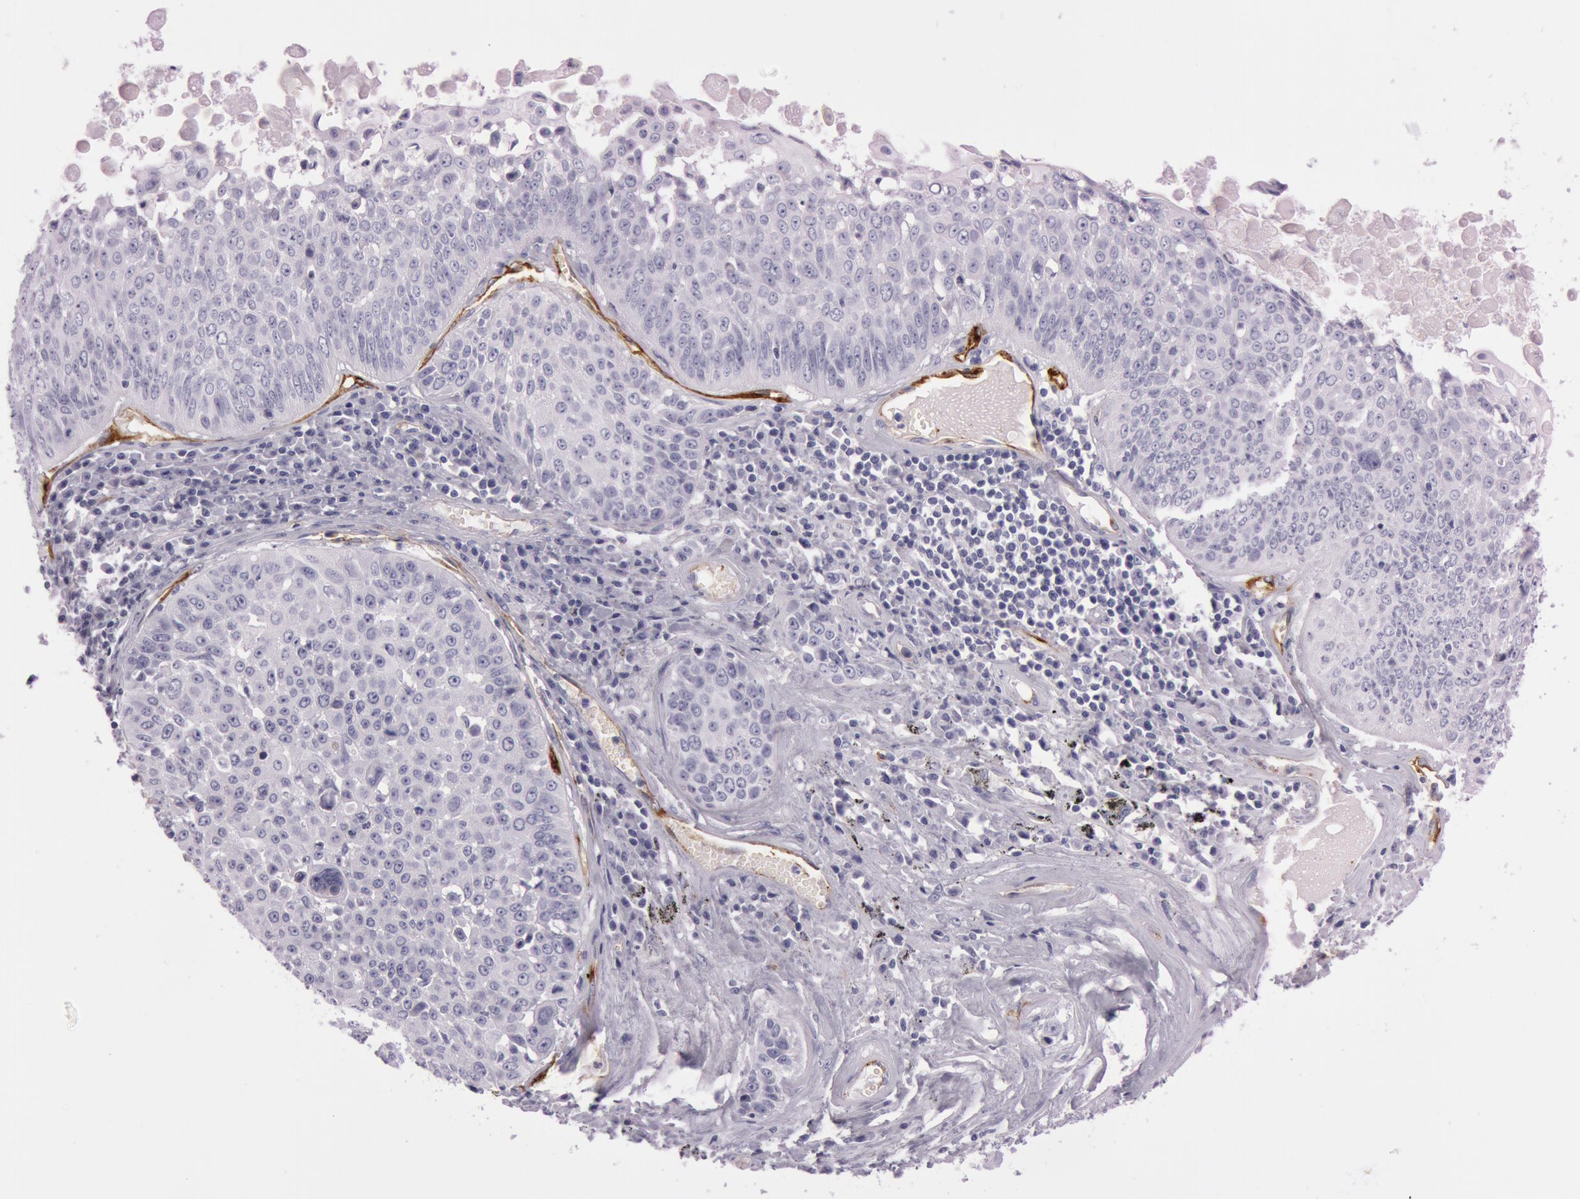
{"staining": {"intensity": "negative", "quantity": "none", "location": "none"}, "tissue": "lung cancer", "cell_type": "Tumor cells", "image_type": "cancer", "snomed": [{"axis": "morphology", "description": "Adenocarcinoma, NOS"}, {"axis": "topography", "description": "Lung"}], "caption": "Tumor cells are negative for protein expression in human lung cancer.", "gene": "FOLH1", "patient": {"sex": "male", "age": 60}}